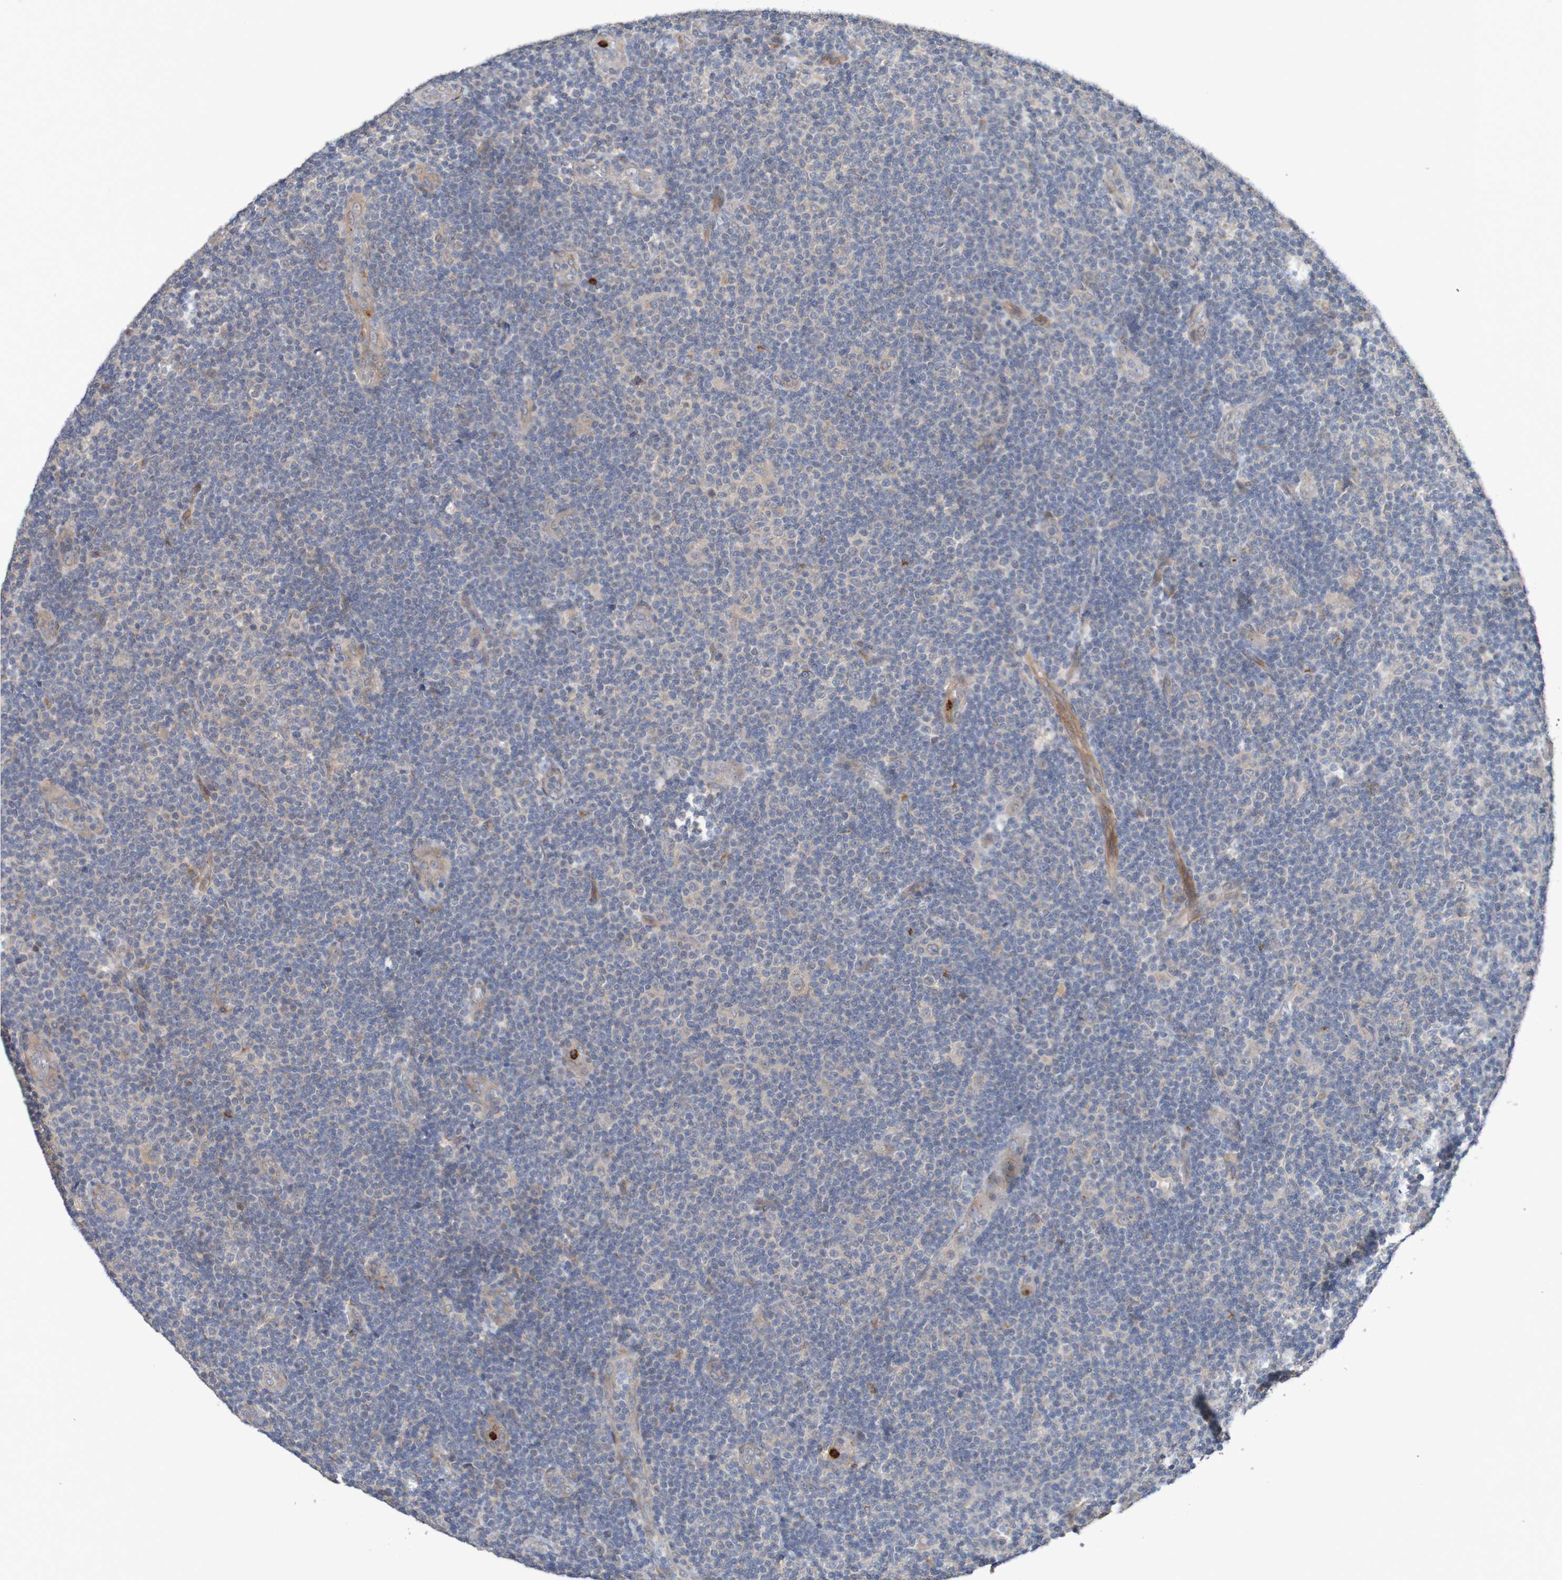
{"staining": {"intensity": "negative", "quantity": "none", "location": "none"}, "tissue": "lymphoma", "cell_type": "Tumor cells", "image_type": "cancer", "snomed": [{"axis": "morphology", "description": "Malignant lymphoma, non-Hodgkin's type, Low grade"}, {"axis": "topography", "description": "Lymph node"}], "caption": "High power microscopy histopathology image of an IHC image of low-grade malignant lymphoma, non-Hodgkin's type, revealing no significant positivity in tumor cells. (Brightfield microscopy of DAB (3,3'-diaminobenzidine) immunohistochemistry (IHC) at high magnification).", "gene": "ST8SIA6", "patient": {"sex": "male", "age": 83}}